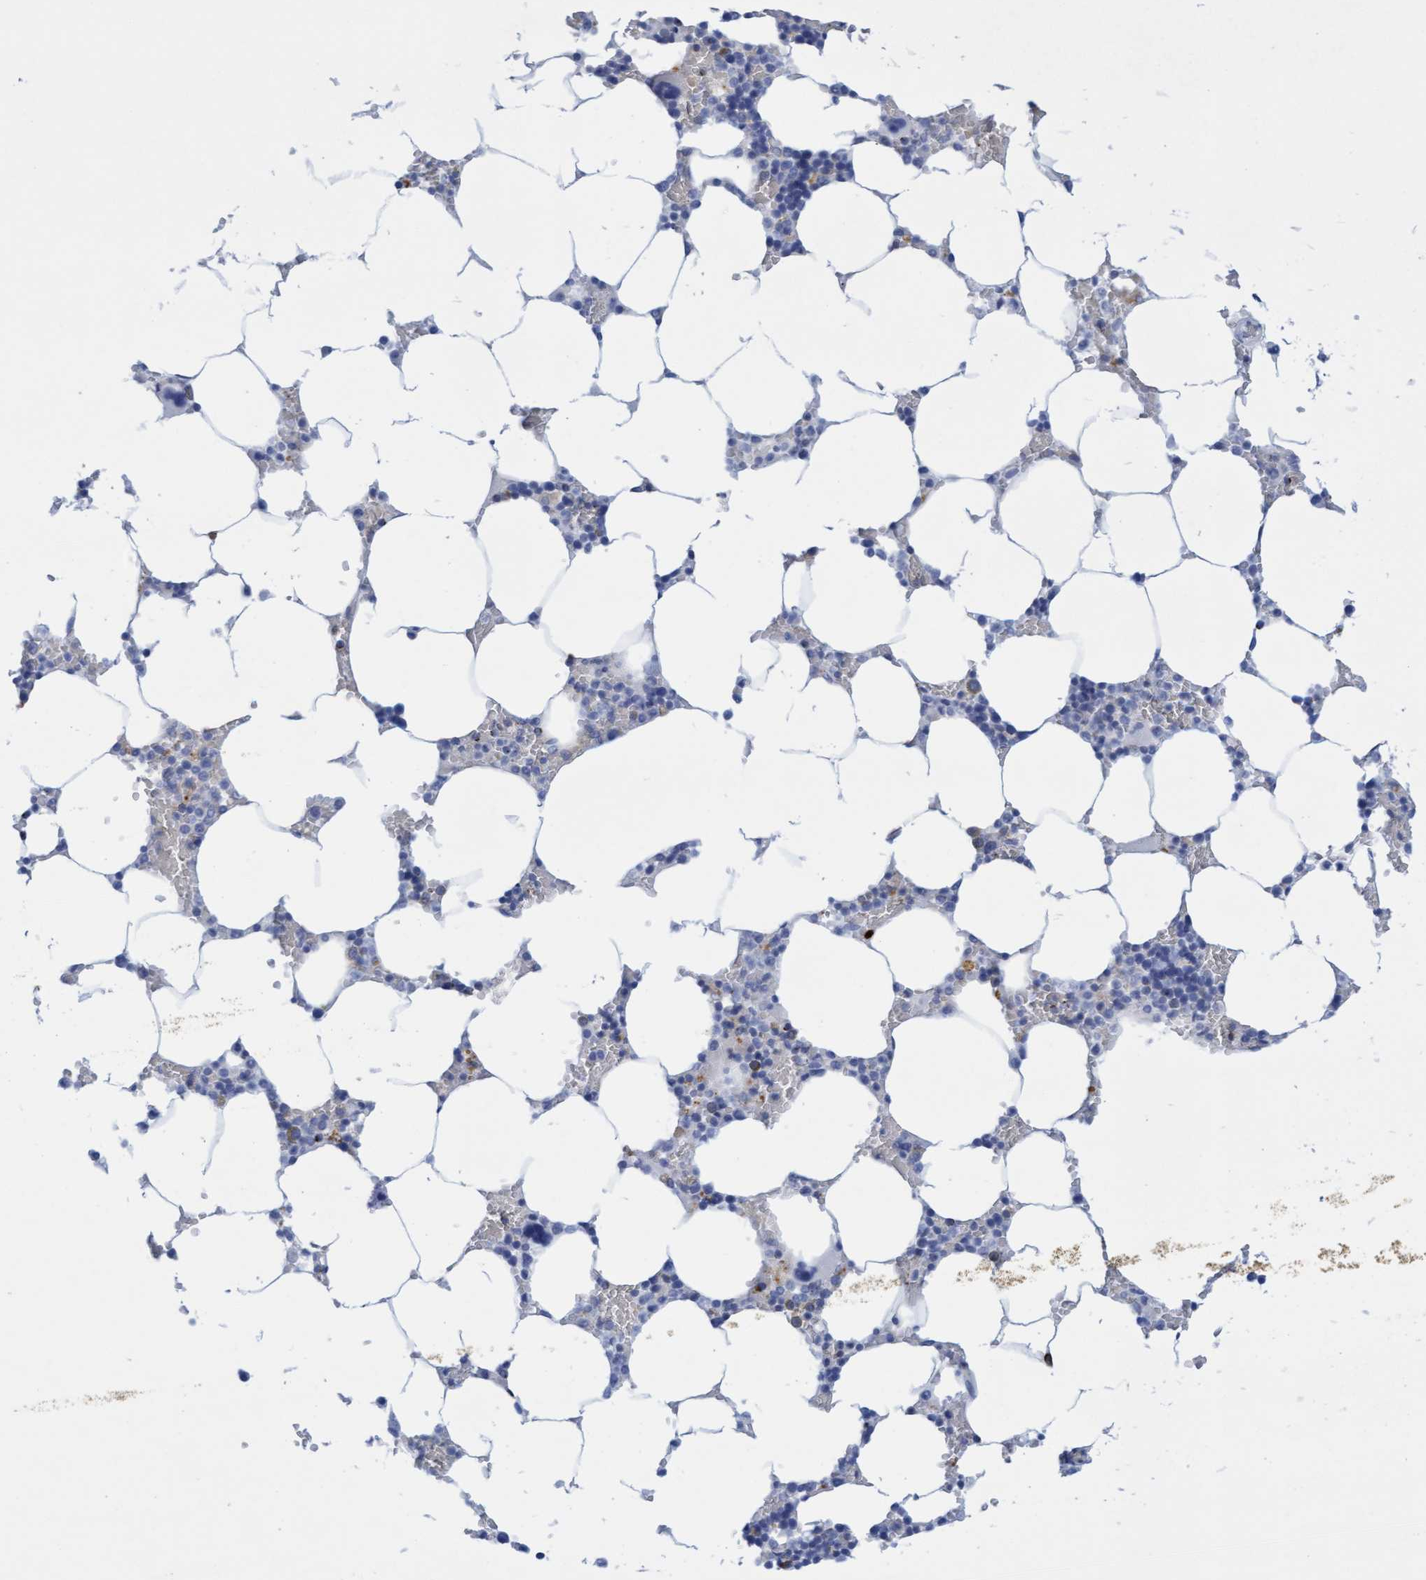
{"staining": {"intensity": "negative", "quantity": "none", "location": "none"}, "tissue": "bone marrow", "cell_type": "Hematopoietic cells", "image_type": "normal", "snomed": [{"axis": "morphology", "description": "Normal tissue, NOS"}, {"axis": "topography", "description": "Bone marrow"}], "caption": "IHC image of unremarkable bone marrow: bone marrow stained with DAB reveals no significant protein staining in hematopoietic cells.", "gene": "SGSH", "patient": {"sex": "male", "age": 70}}